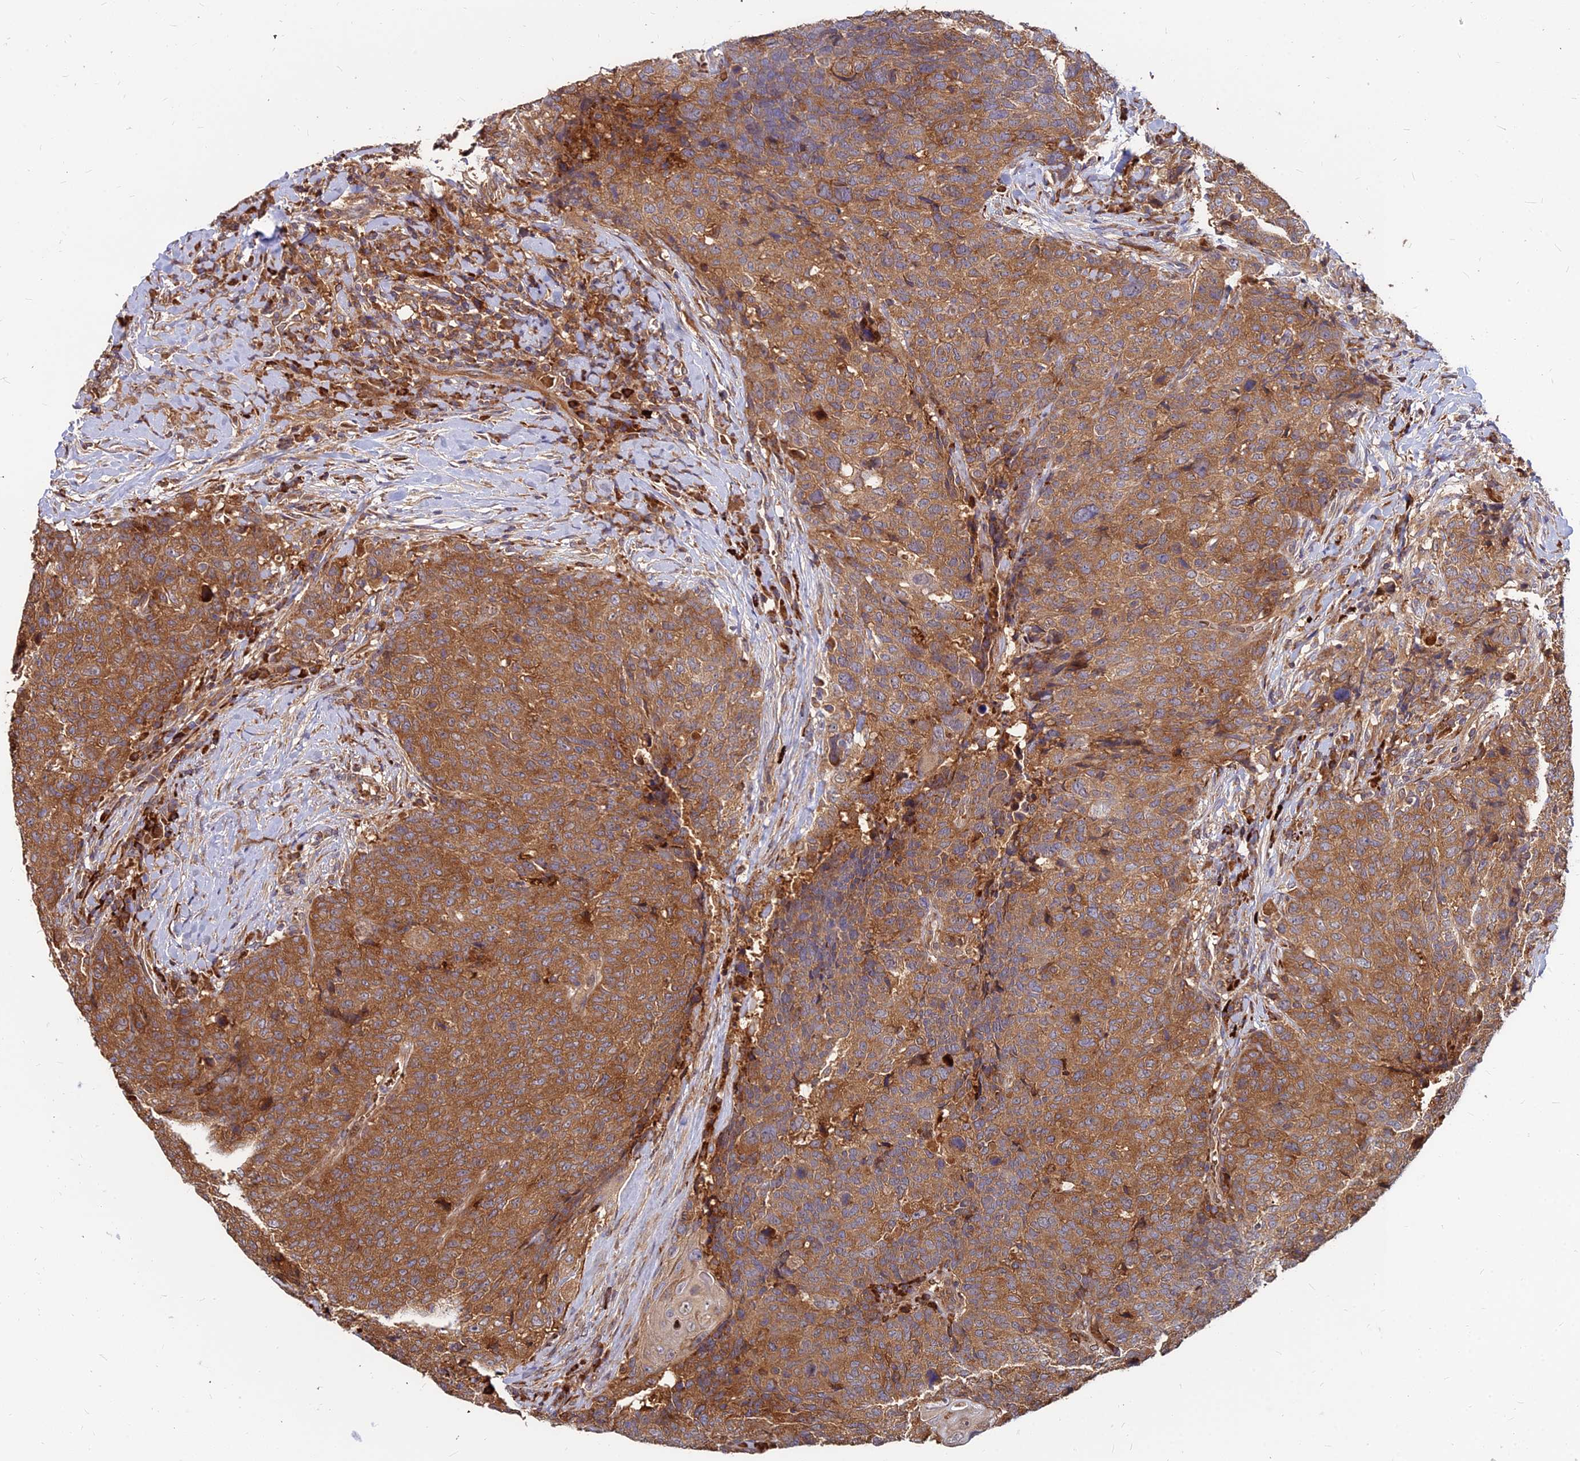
{"staining": {"intensity": "moderate", "quantity": ">75%", "location": "cytoplasmic/membranous"}, "tissue": "head and neck cancer", "cell_type": "Tumor cells", "image_type": "cancer", "snomed": [{"axis": "morphology", "description": "Squamous cell carcinoma, NOS"}, {"axis": "topography", "description": "Head-Neck"}], "caption": "Head and neck cancer tissue exhibits moderate cytoplasmic/membranous positivity in approximately >75% of tumor cells", "gene": "CCT6B", "patient": {"sex": "male", "age": 66}}